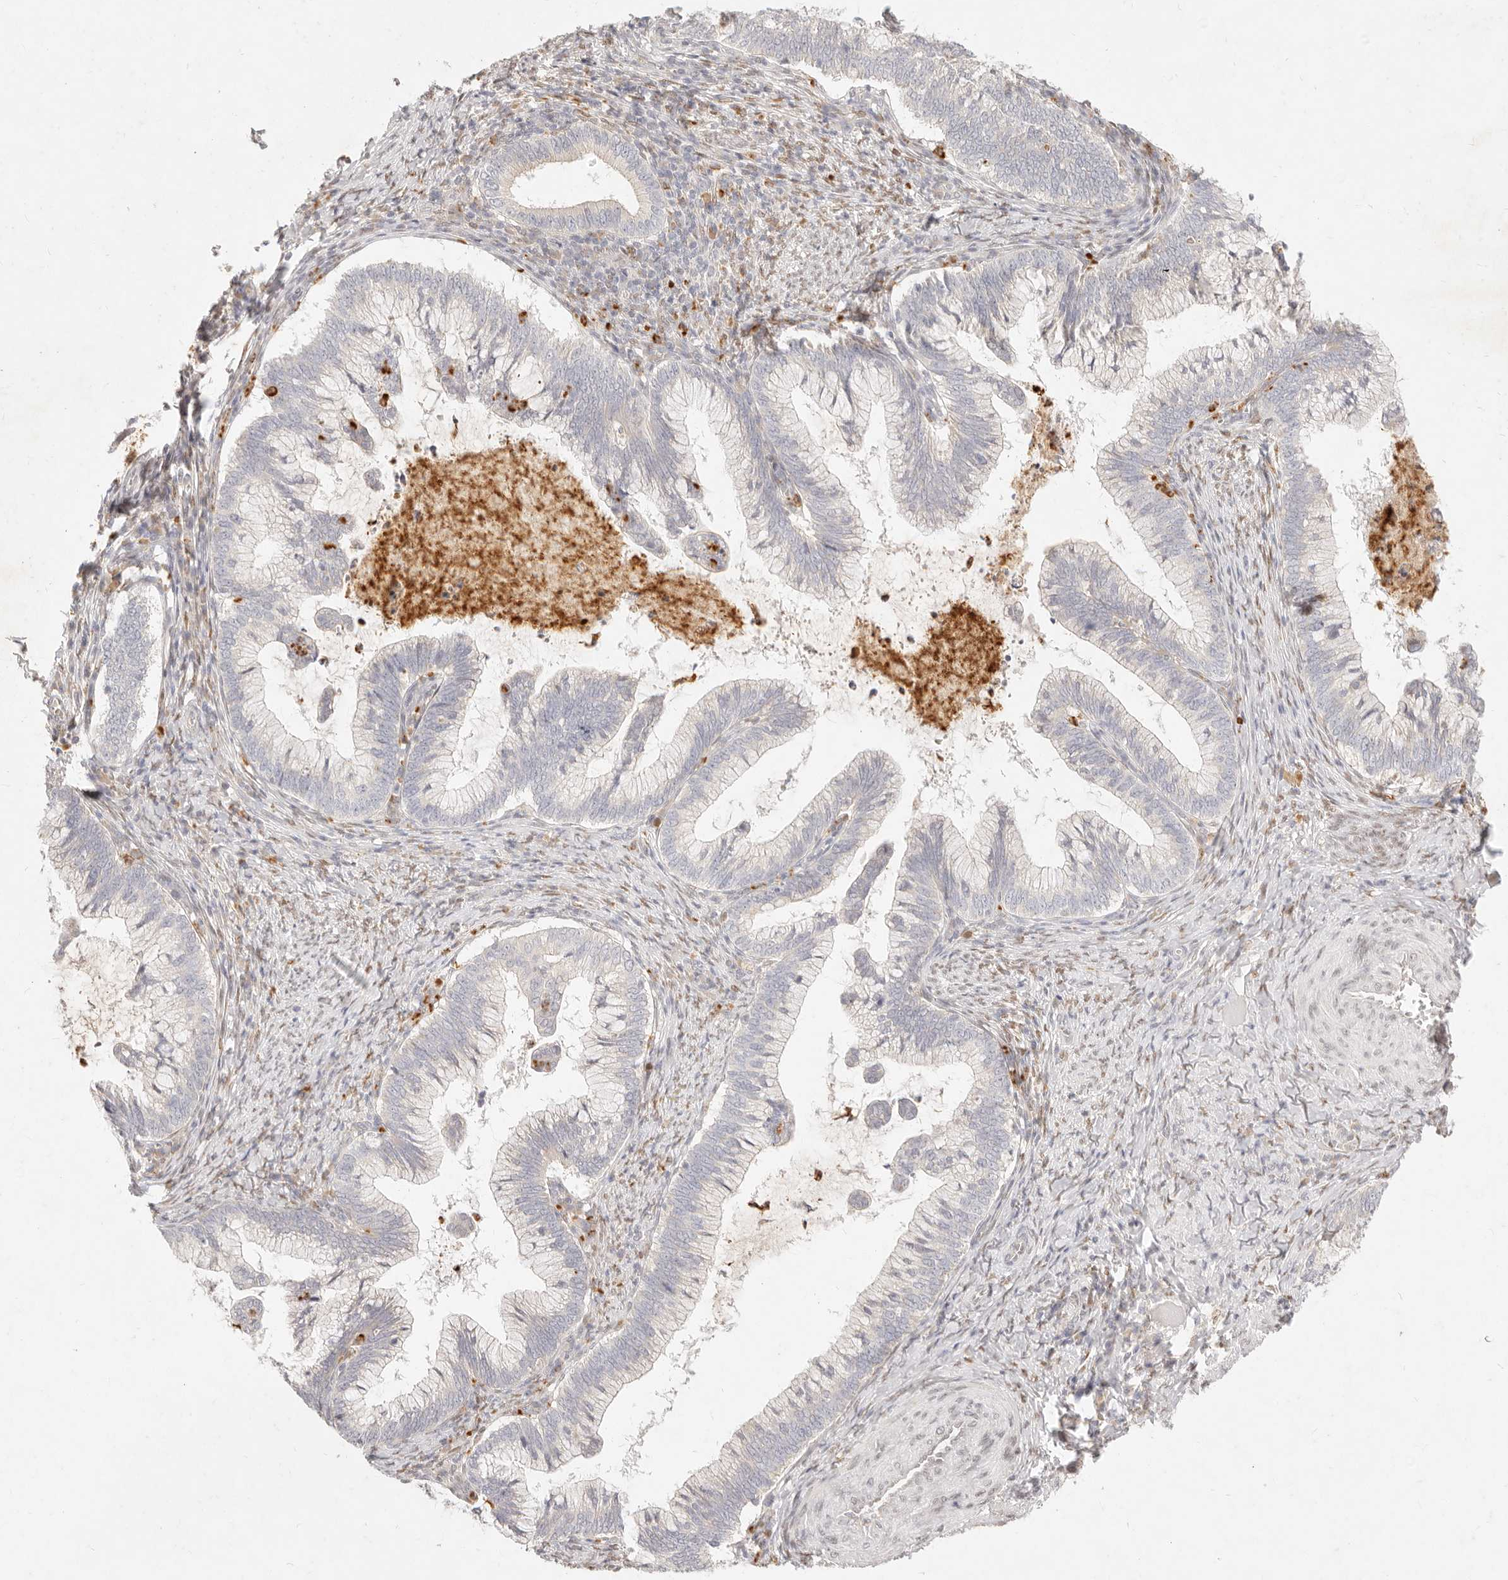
{"staining": {"intensity": "negative", "quantity": "none", "location": "none"}, "tissue": "cervical cancer", "cell_type": "Tumor cells", "image_type": "cancer", "snomed": [{"axis": "morphology", "description": "Adenocarcinoma, NOS"}, {"axis": "topography", "description": "Cervix"}], "caption": "Tumor cells are negative for protein expression in human cervical cancer (adenocarcinoma).", "gene": "ASCL3", "patient": {"sex": "female", "age": 36}}